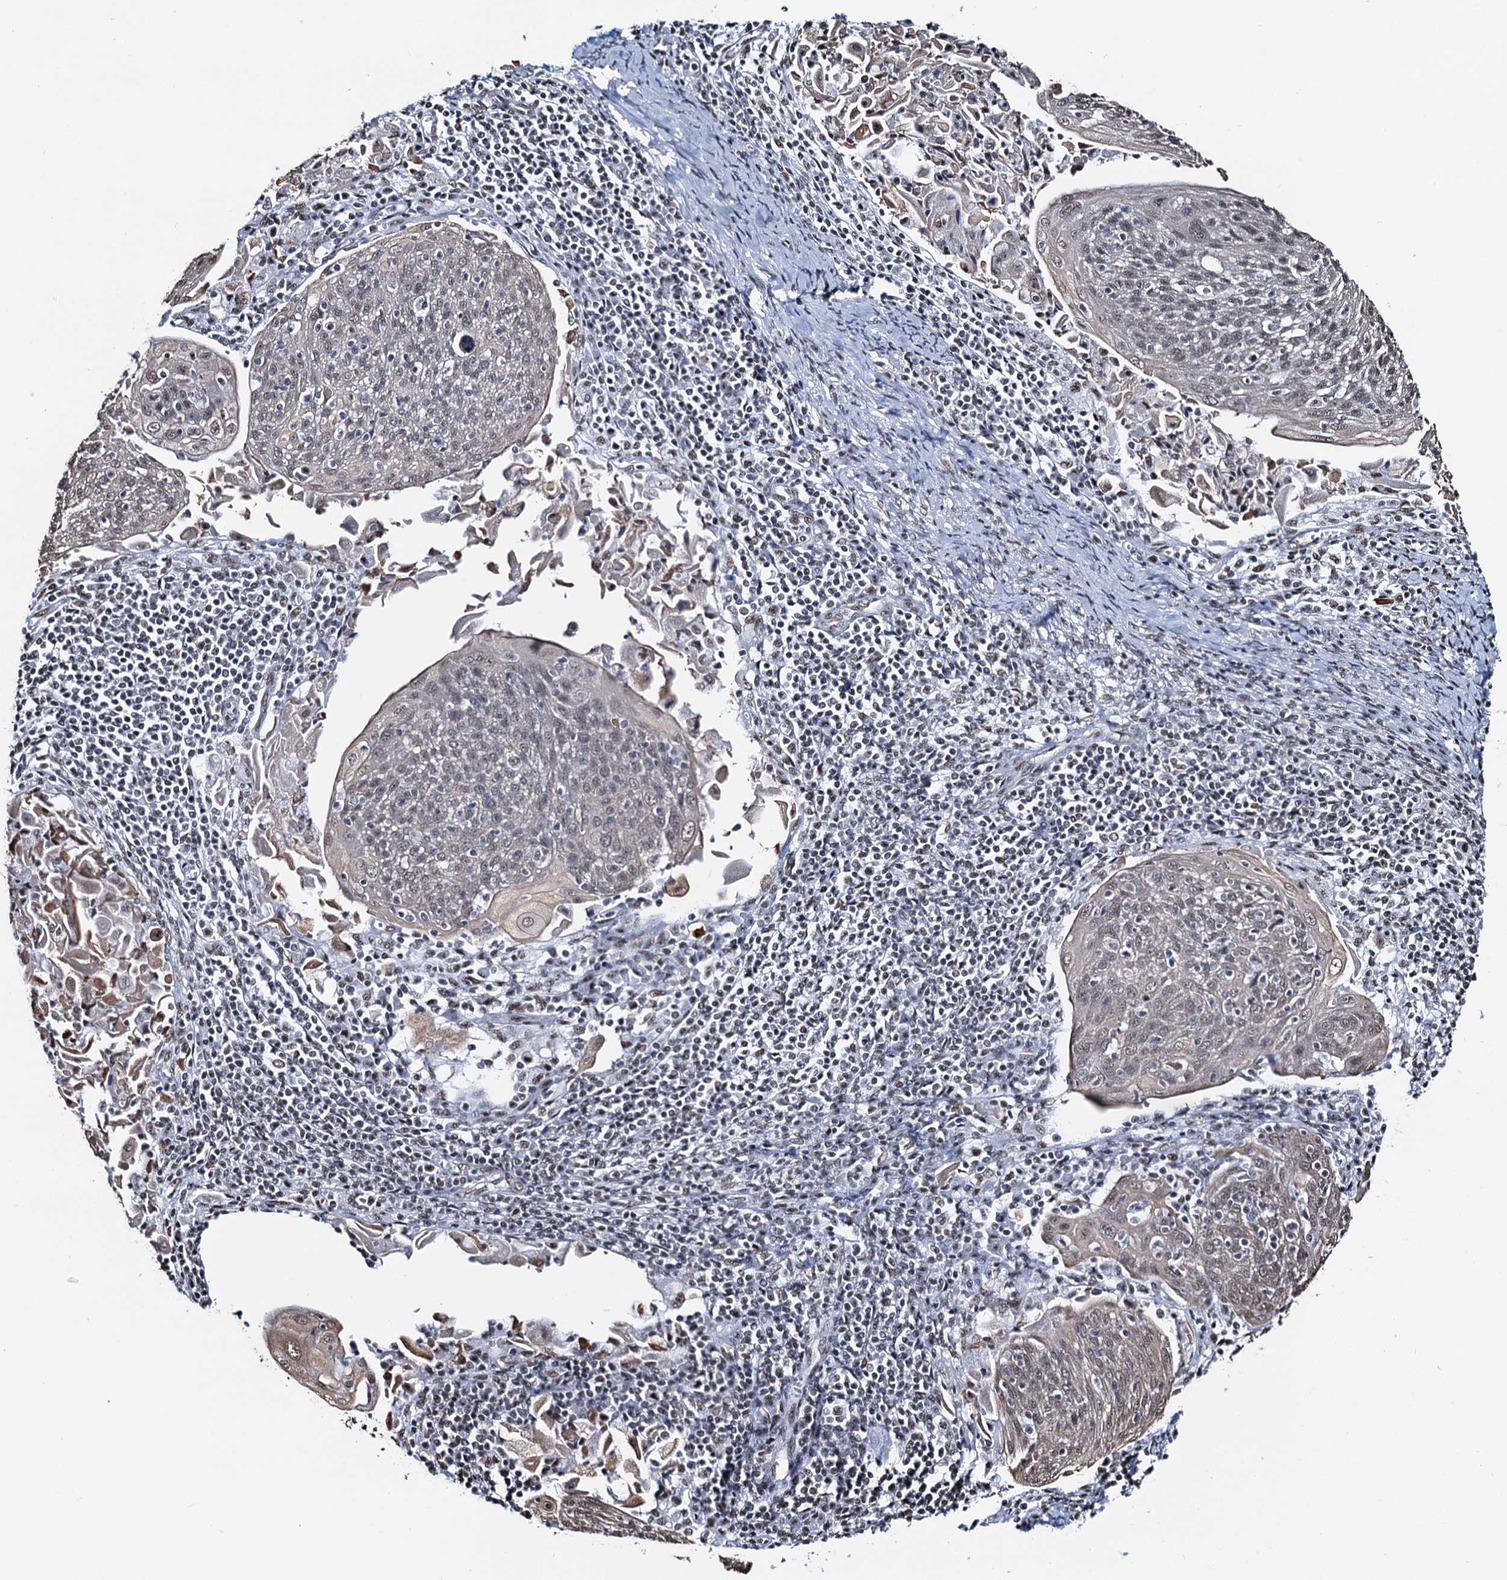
{"staining": {"intensity": "weak", "quantity": "<25%", "location": "nuclear"}, "tissue": "cervical cancer", "cell_type": "Tumor cells", "image_type": "cancer", "snomed": [{"axis": "morphology", "description": "Squamous cell carcinoma, NOS"}, {"axis": "topography", "description": "Cervix"}], "caption": "Immunohistochemistry (IHC) photomicrograph of human cervical squamous cell carcinoma stained for a protein (brown), which reveals no positivity in tumor cells.", "gene": "ZNF609", "patient": {"sex": "female", "age": 67}}